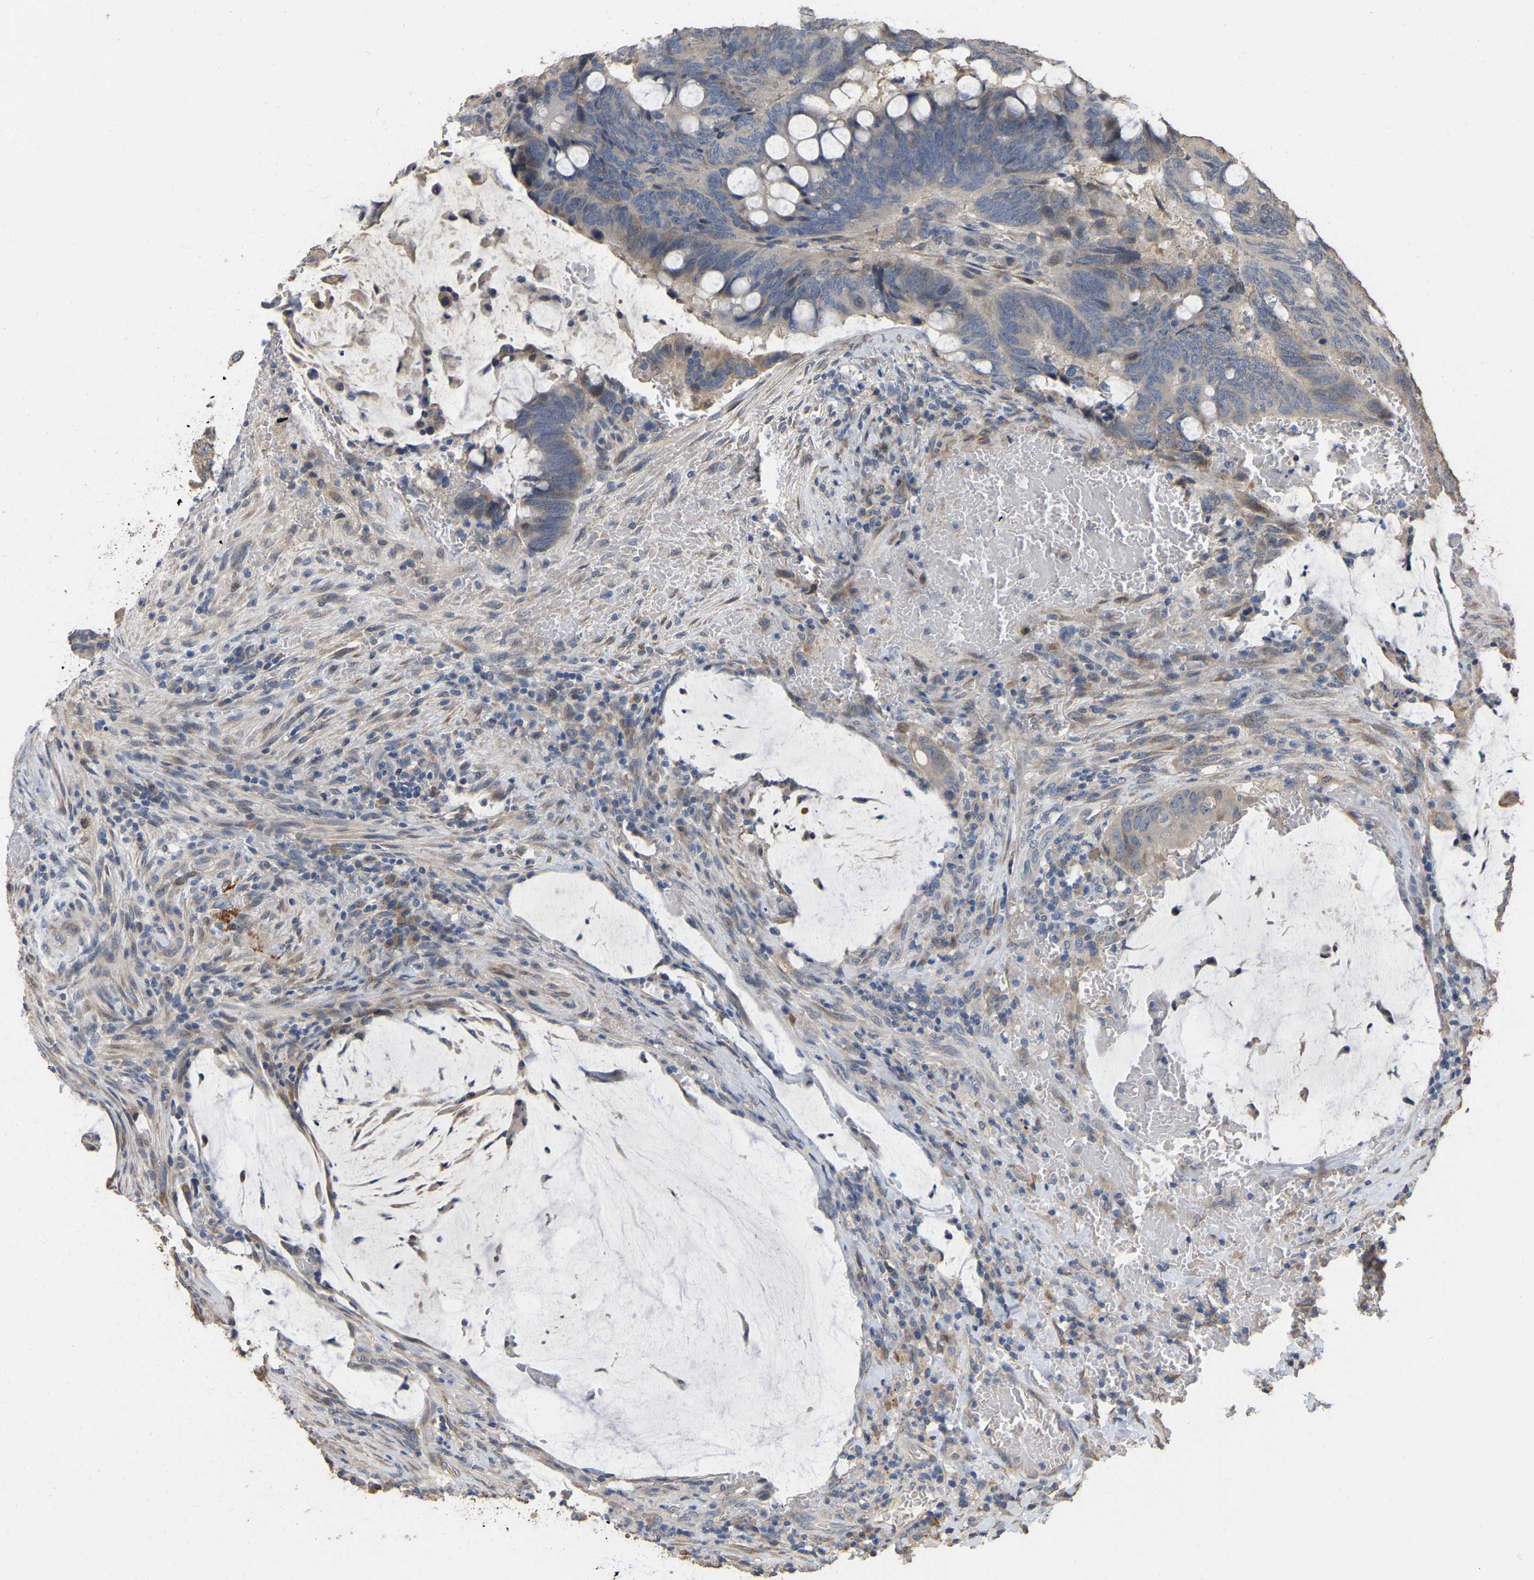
{"staining": {"intensity": "negative", "quantity": "none", "location": "none"}, "tissue": "colorectal cancer", "cell_type": "Tumor cells", "image_type": "cancer", "snomed": [{"axis": "morphology", "description": "Normal tissue, NOS"}, {"axis": "morphology", "description": "Adenocarcinoma, NOS"}, {"axis": "topography", "description": "Rectum"}, {"axis": "topography", "description": "Peripheral nerve tissue"}], "caption": "DAB immunohistochemical staining of colorectal adenocarcinoma demonstrates no significant staining in tumor cells.", "gene": "NCS1", "patient": {"sex": "male", "age": 92}}